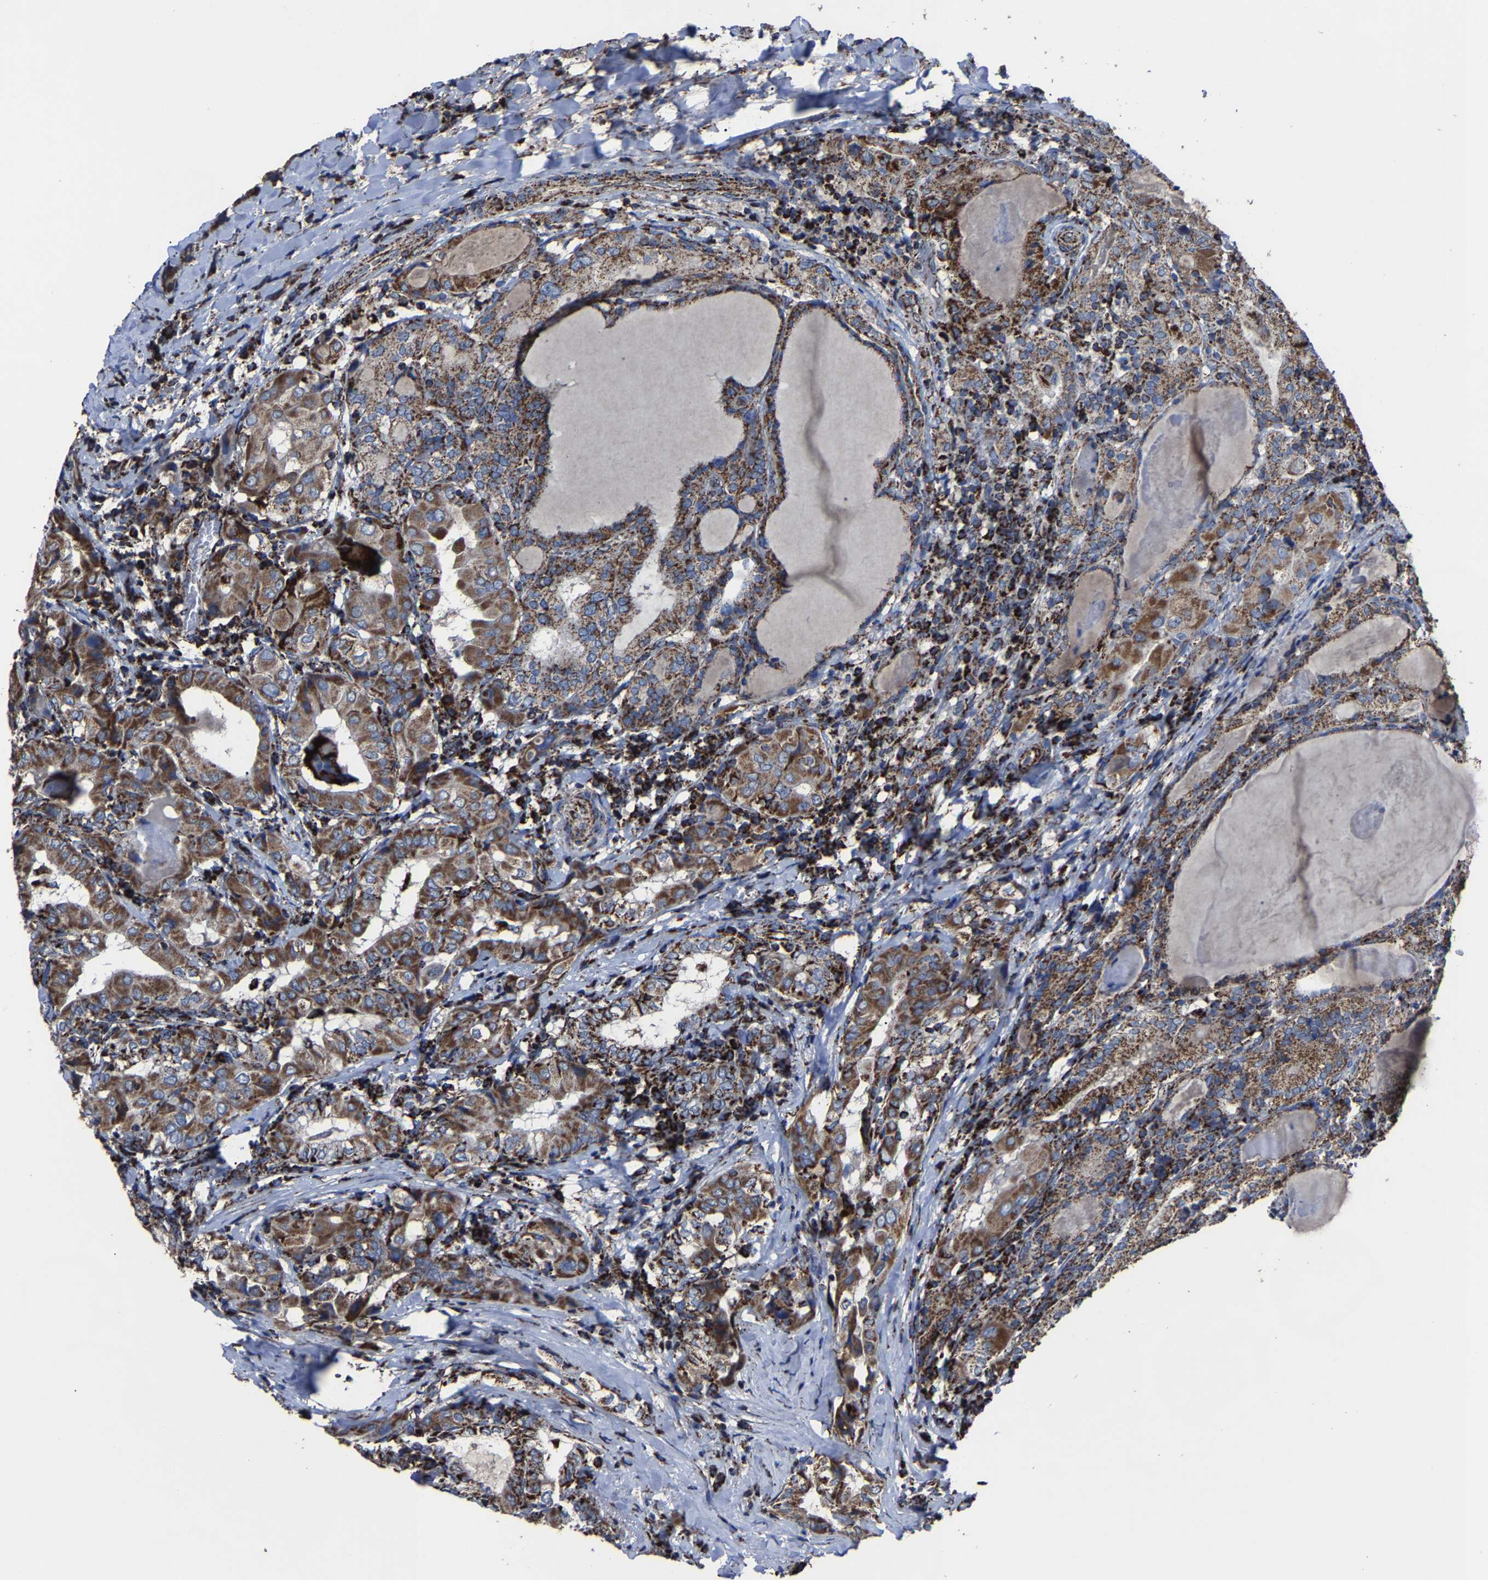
{"staining": {"intensity": "strong", "quantity": ">75%", "location": "cytoplasmic/membranous"}, "tissue": "thyroid cancer", "cell_type": "Tumor cells", "image_type": "cancer", "snomed": [{"axis": "morphology", "description": "Papillary adenocarcinoma, NOS"}, {"axis": "topography", "description": "Thyroid gland"}], "caption": "Protein staining of thyroid cancer (papillary adenocarcinoma) tissue displays strong cytoplasmic/membranous expression in about >75% of tumor cells. The staining is performed using DAB brown chromogen to label protein expression. The nuclei are counter-stained blue using hematoxylin.", "gene": "NDUFV3", "patient": {"sex": "female", "age": 42}}